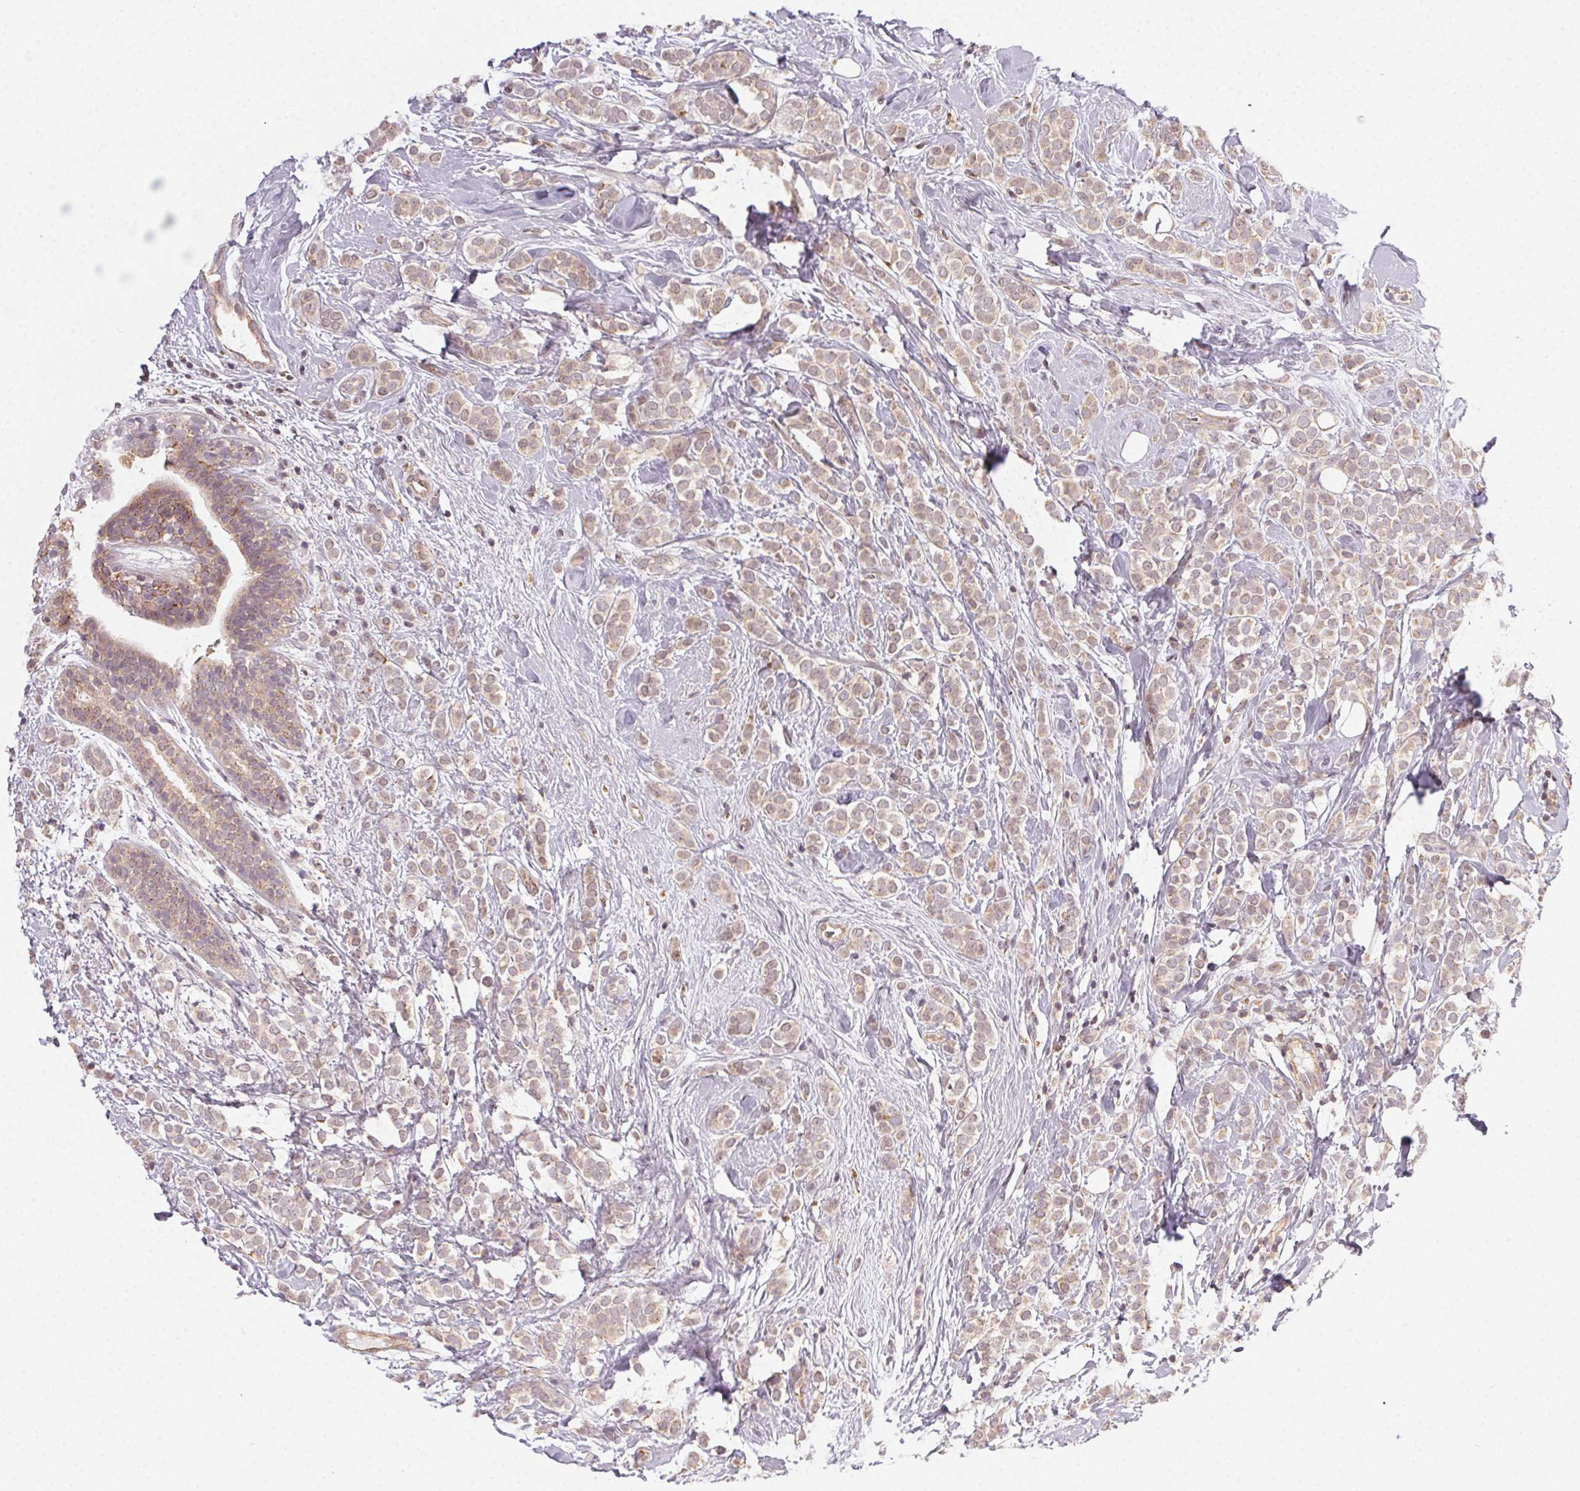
{"staining": {"intensity": "weak", "quantity": ">75%", "location": "cytoplasmic/membranous"}, "tissue": "breast cancer", "cell_type": "Tumor cells", "image_type": "cancer", "snomed": [{"axis": "morphology", "description": "Lobular carcinoma"}, {"axis": "topography", "description": "Breast"}], "caption": "An IHC histopathology image of neoplastic tissue is shown. Protein staining in brown highlights weak cytoplasmic/membranous positivity in breast cancer within tumor cells.", "gene": "NCOA4", "patient": {"sex": "female", "age": 49}}